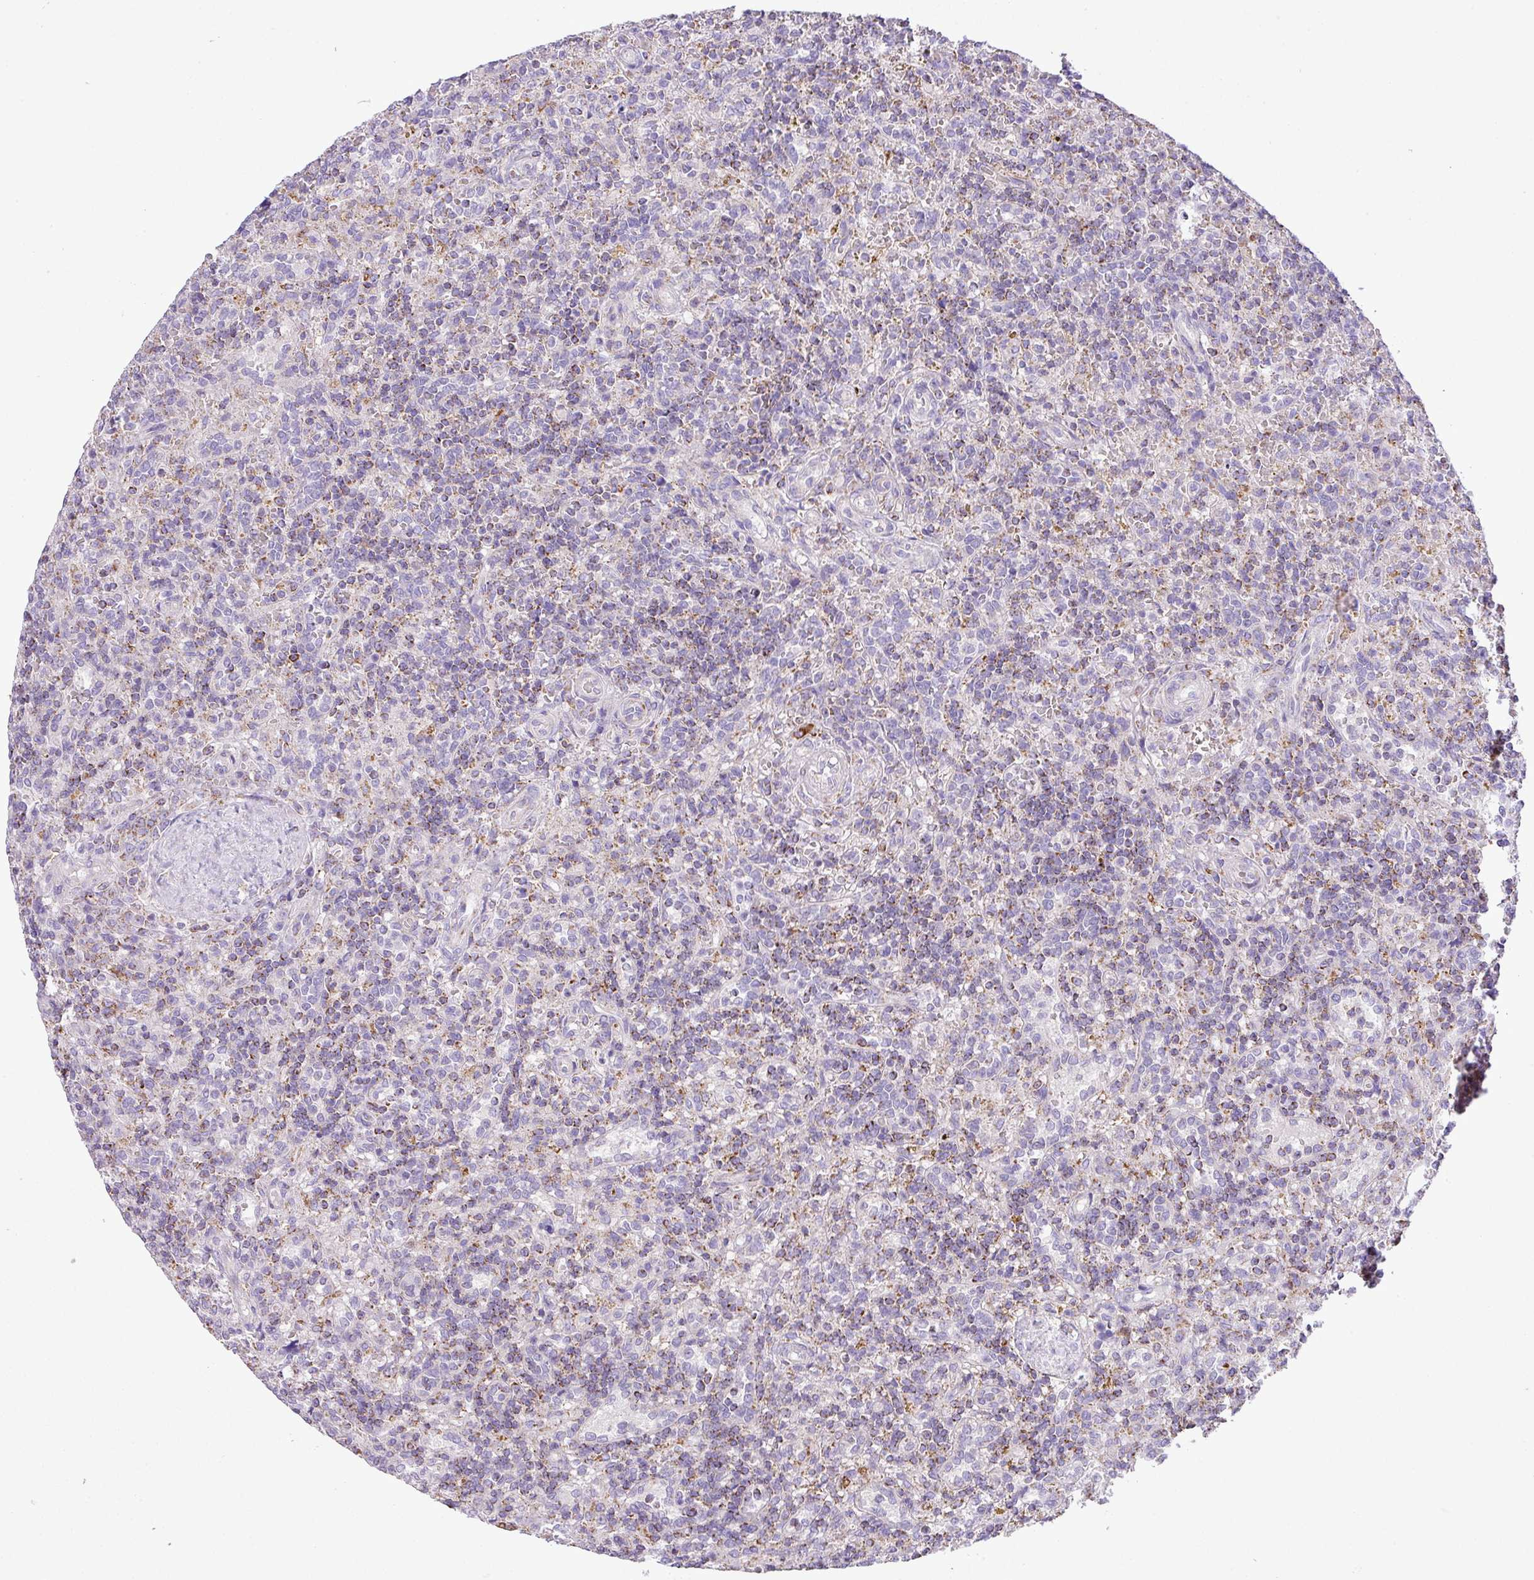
{"staining": {"intensity": "moderate", "quantity": "<25%", "location": "cytoplasmic/membranous"}, "tissue": "lymphoma", "cell_type": "Tumor cells", "image_type": "cancer", "snomed": [{"axis": "morphology", "description": "Malignant lymphoma, non-Hodgkin's type, Low grade"}, {"axis": "topography", "description": "Spleen"}], "caption": "The photomicrograph exhibits a brown stain indicating the presence of a protein in the cytoplasmic/membranous of tumor cells in lymphoma.", "gene": "ZNF81", "patient": {"sex": "male", "age": 67}}